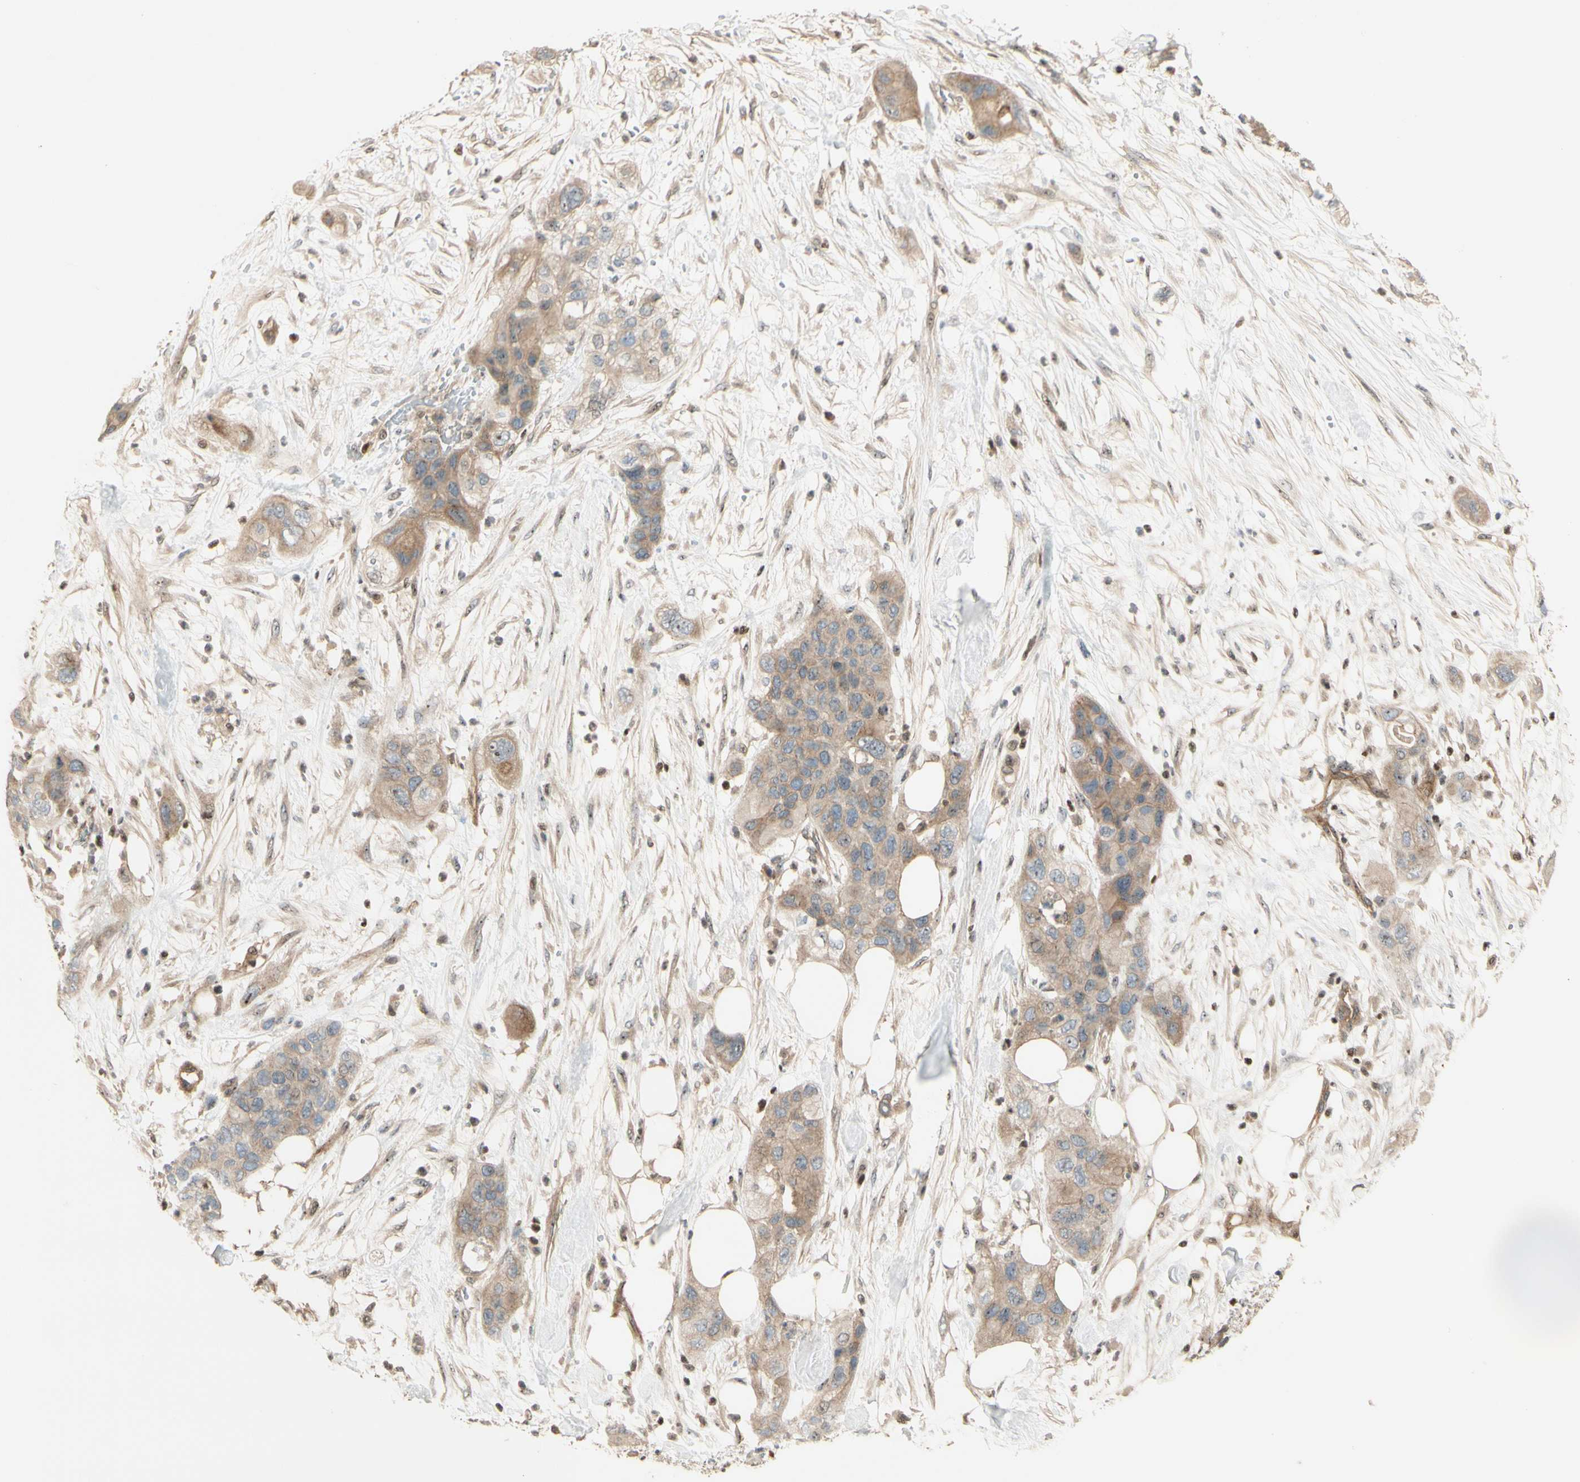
{"staining": {"intensity": "weak", "quantity": ">75%", "location": "cytoplasmic/membranous"}, "tissue": "pancreatic cancer", "cell_type": "Tumor cells", "image_type": "cancer", "snomed": [{"axis": "morphology", "description": "Adenocarcinoma, NOS"}, {"axis": "topography", "description": "Pancreas"}], "caption": "Immunohistochemical staining of human adenocarcinoma (pancreatic) displays weak cytoplasmic/membranous protein positivity in about >75% of tumor cells.", "gene": "NFYA", "patient": {"sex": "female", "age": 71}}